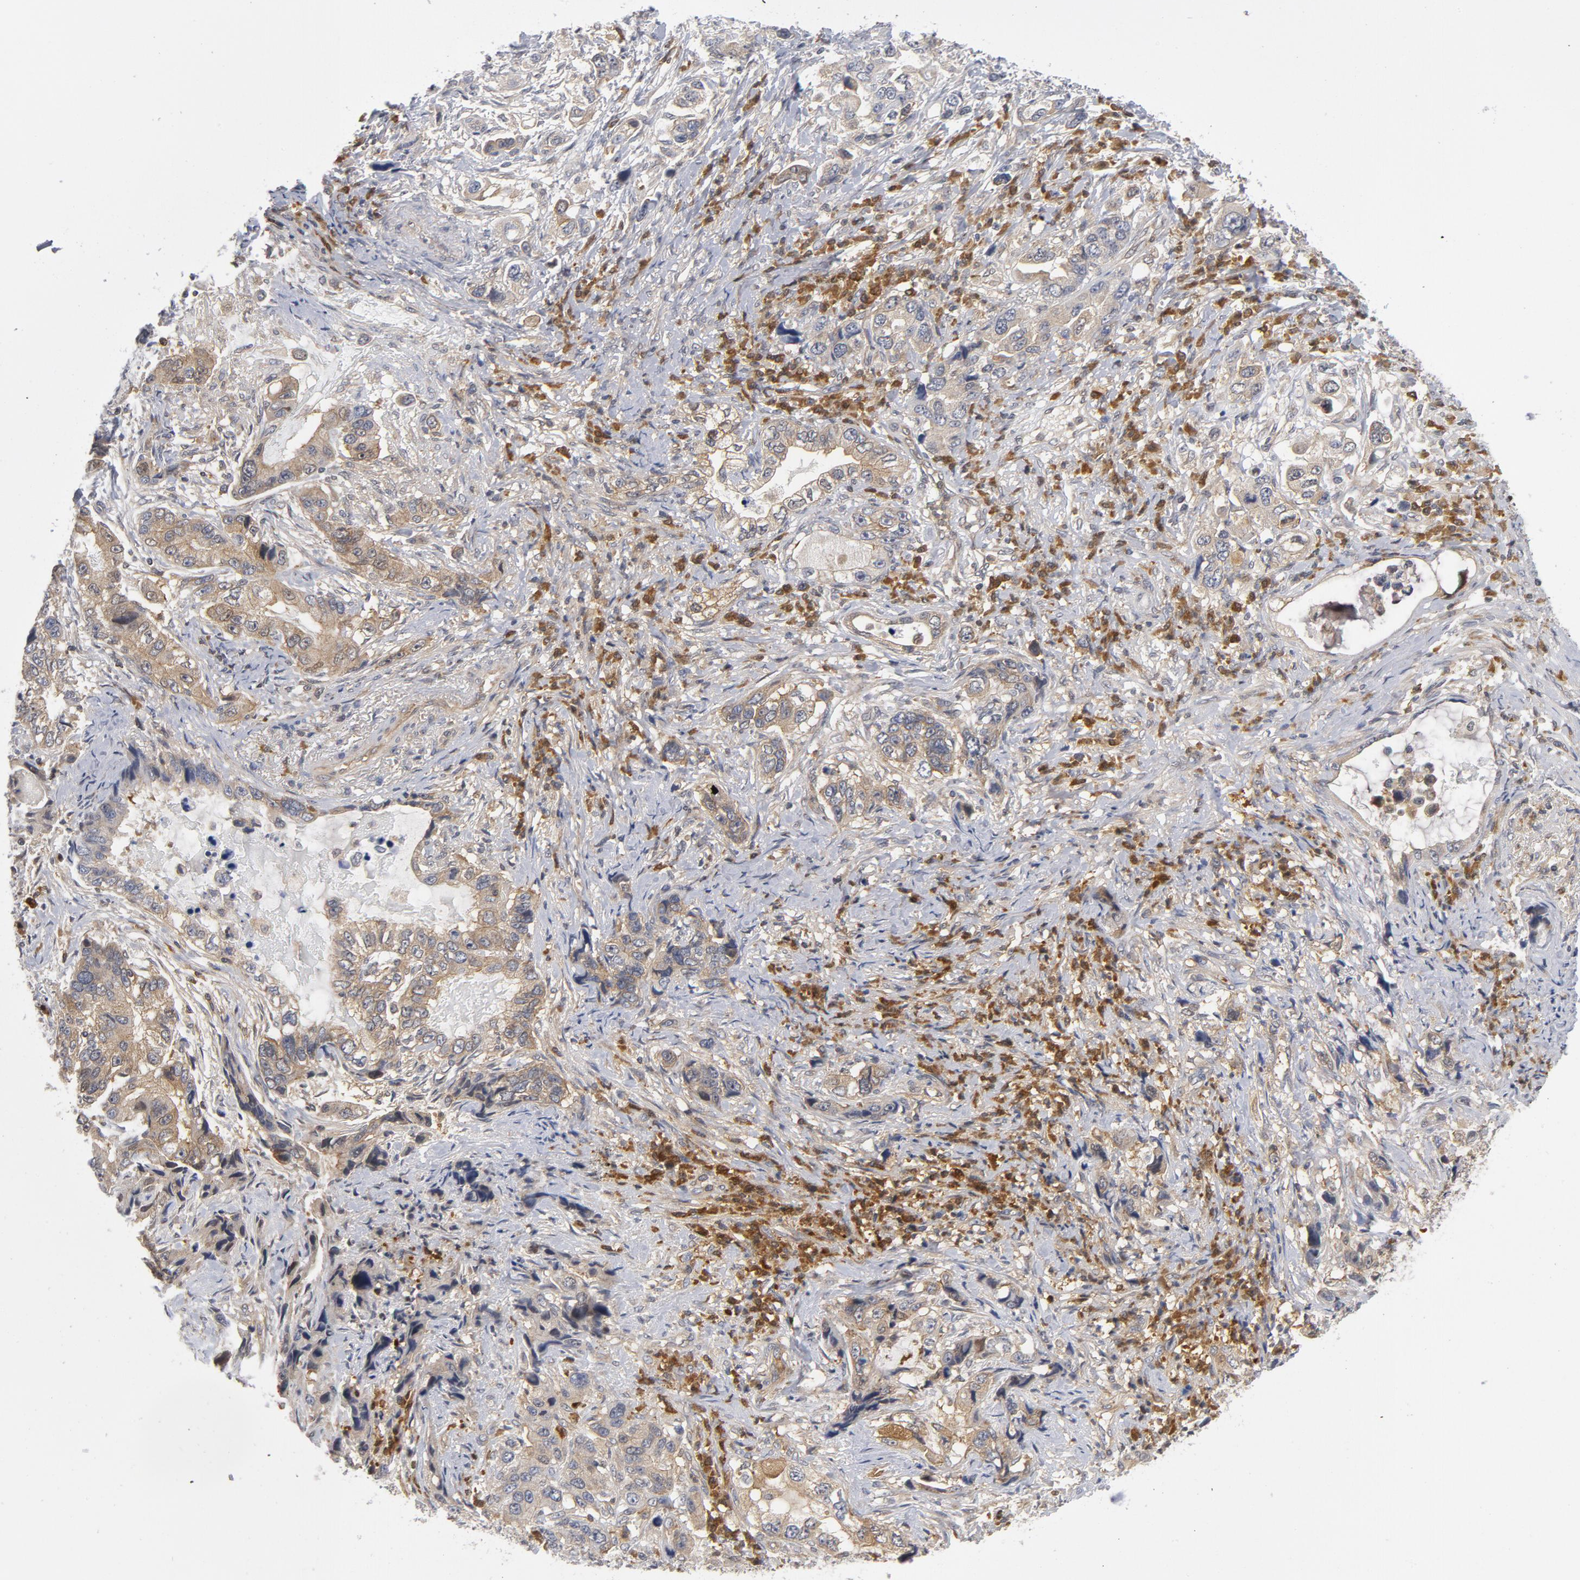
{"staining": {"intensity": "weak", "quantity": "<25%", "location": "cytoplasmic/membranous"}, "tissue": "stomach cancer", "cell_type": "Tumor cells", "image_type": "cancer", "snomed": [{"axis": "morphology", "description": "Adenocarcinoma, NOS"}, {"axis": "topography", "description": "Stomach, lower"}], "caption": "Tumor cells show no significant positivity in stomach cancer.", "gene": "TRADD", "patient": {"sex": "female", "age": 93}}